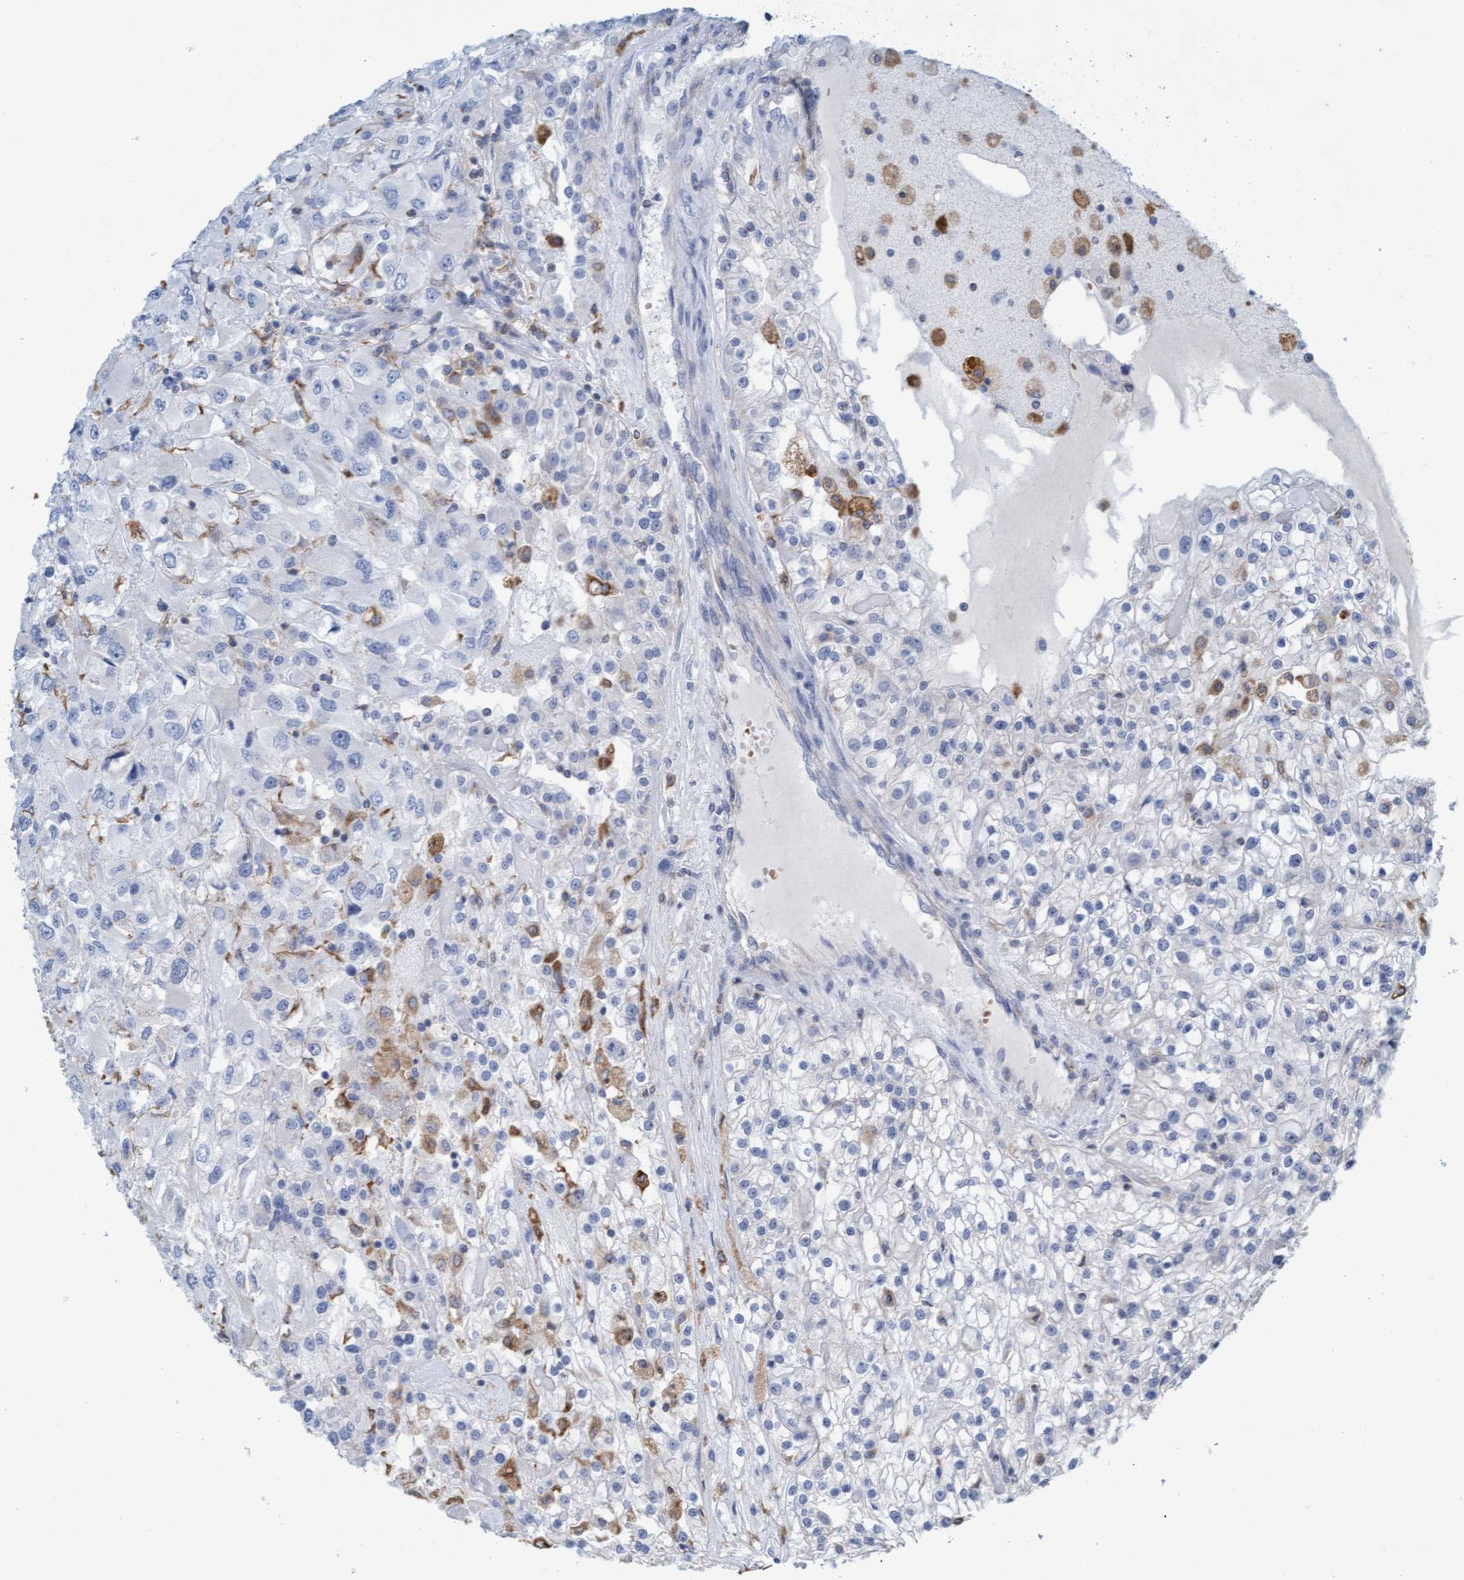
{"staining": {"intensity": "negative", "quantity": "none", "location": "none"}, "tissue": "renal cancer", "cell_type": "Tumor cells", "image_type": "cancer", "snomed": [{"axis": "morphology", "description": "Adenocarcinoma, NOS"}, {"axis": "topography", "description": "Kidney"}], "caption": "Protein analysis of renal cancer displays no significant staining in tumor cells.", "gene": "SIGIRR", "patient": {"sex": "female", "age": 52}}